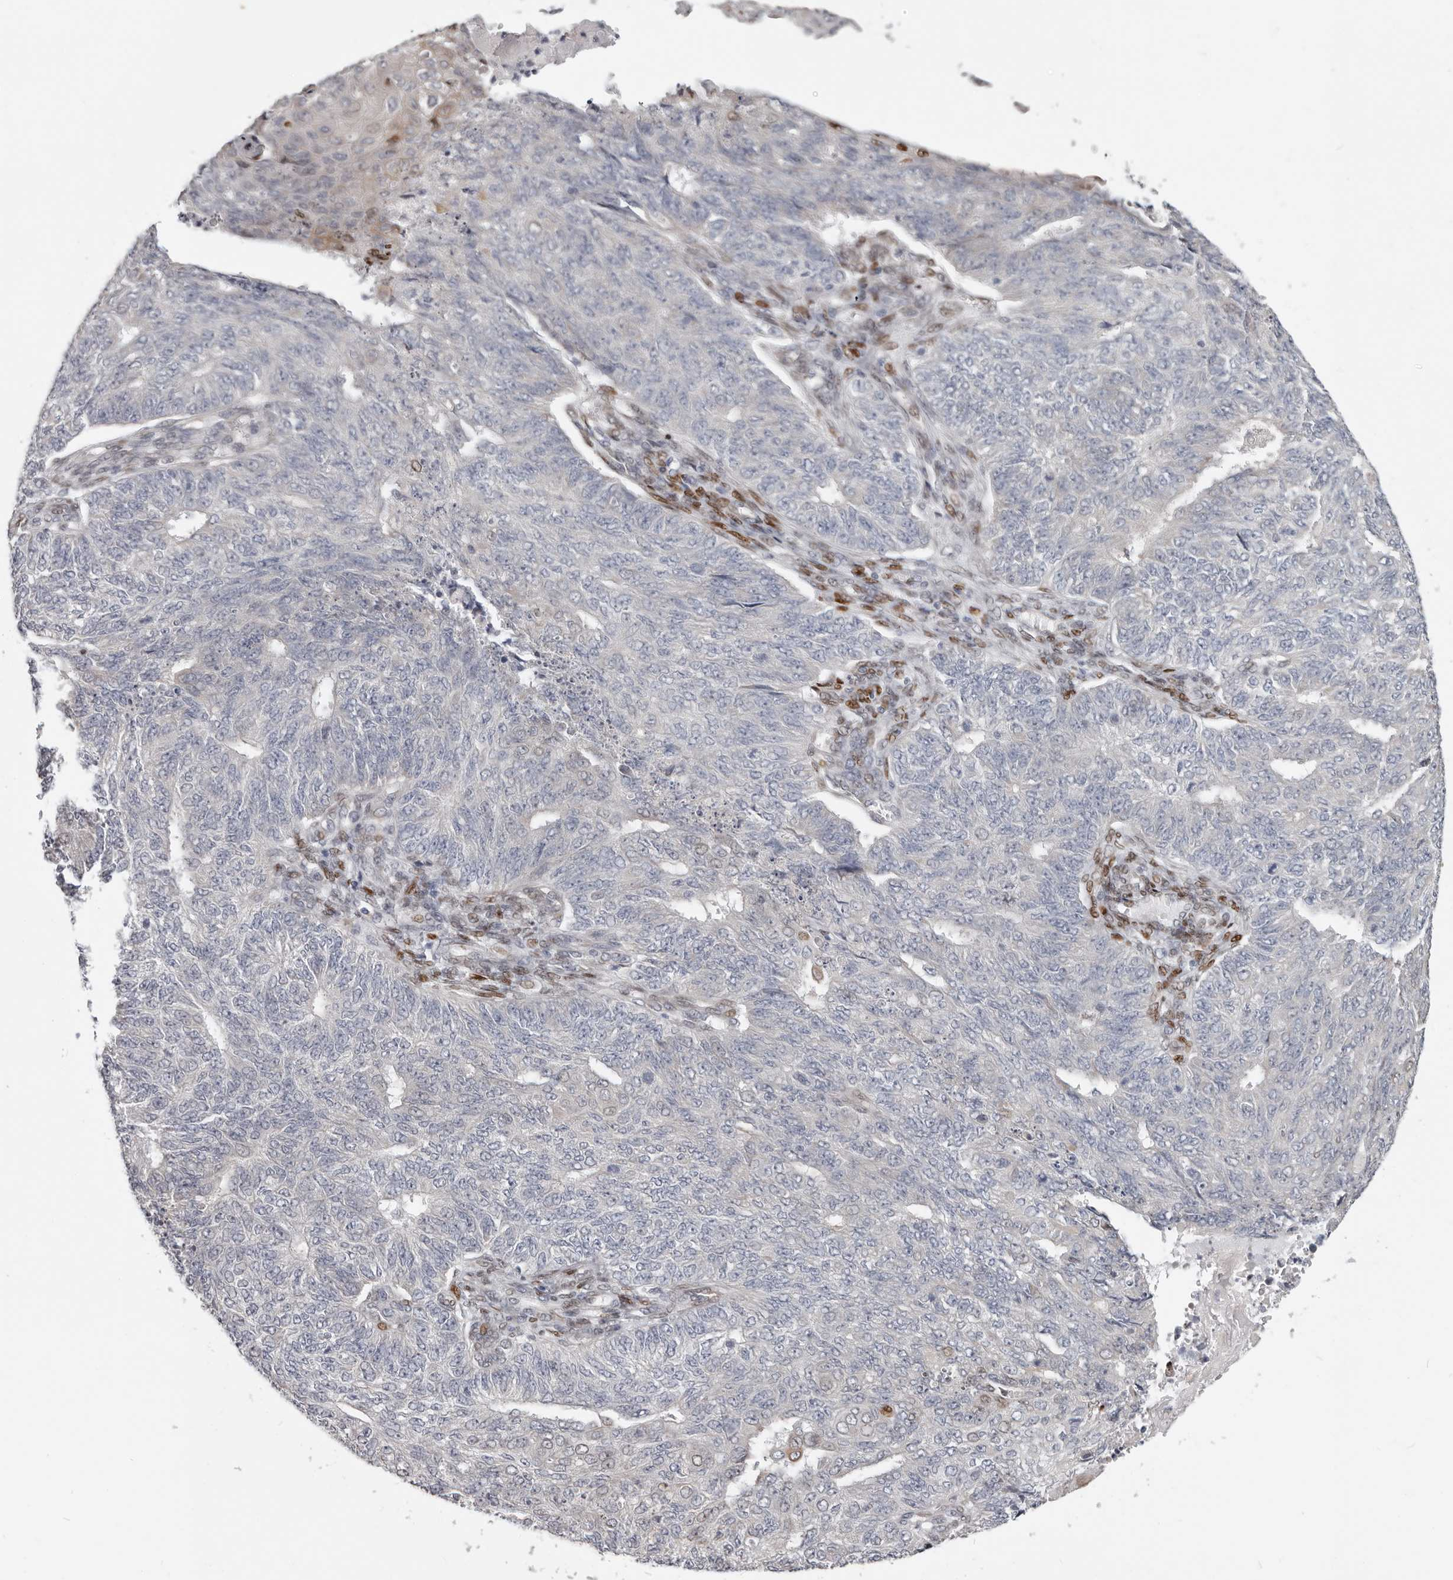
{"staining": {"intensity": "moderate", "quantity": "<25%", "location": "nuclear"}, "tissue": "endometrial cancer", "cell_type": "Tumor cells", "image_type": "cancer", "snomed": [{"axis": "morphology", "description": "Adenocarcinoma, NOS"}, {"axis": "topography", "description": "Endometrium"}], "caption": "This is a photomicrograph of immunohistochemistry staining of adenocarcinoma (endometrial), which shows moderate staining in the nuclear of tumor cells.", "gene": "SRP19", "patient": {"sex": "female", "age": 32}}